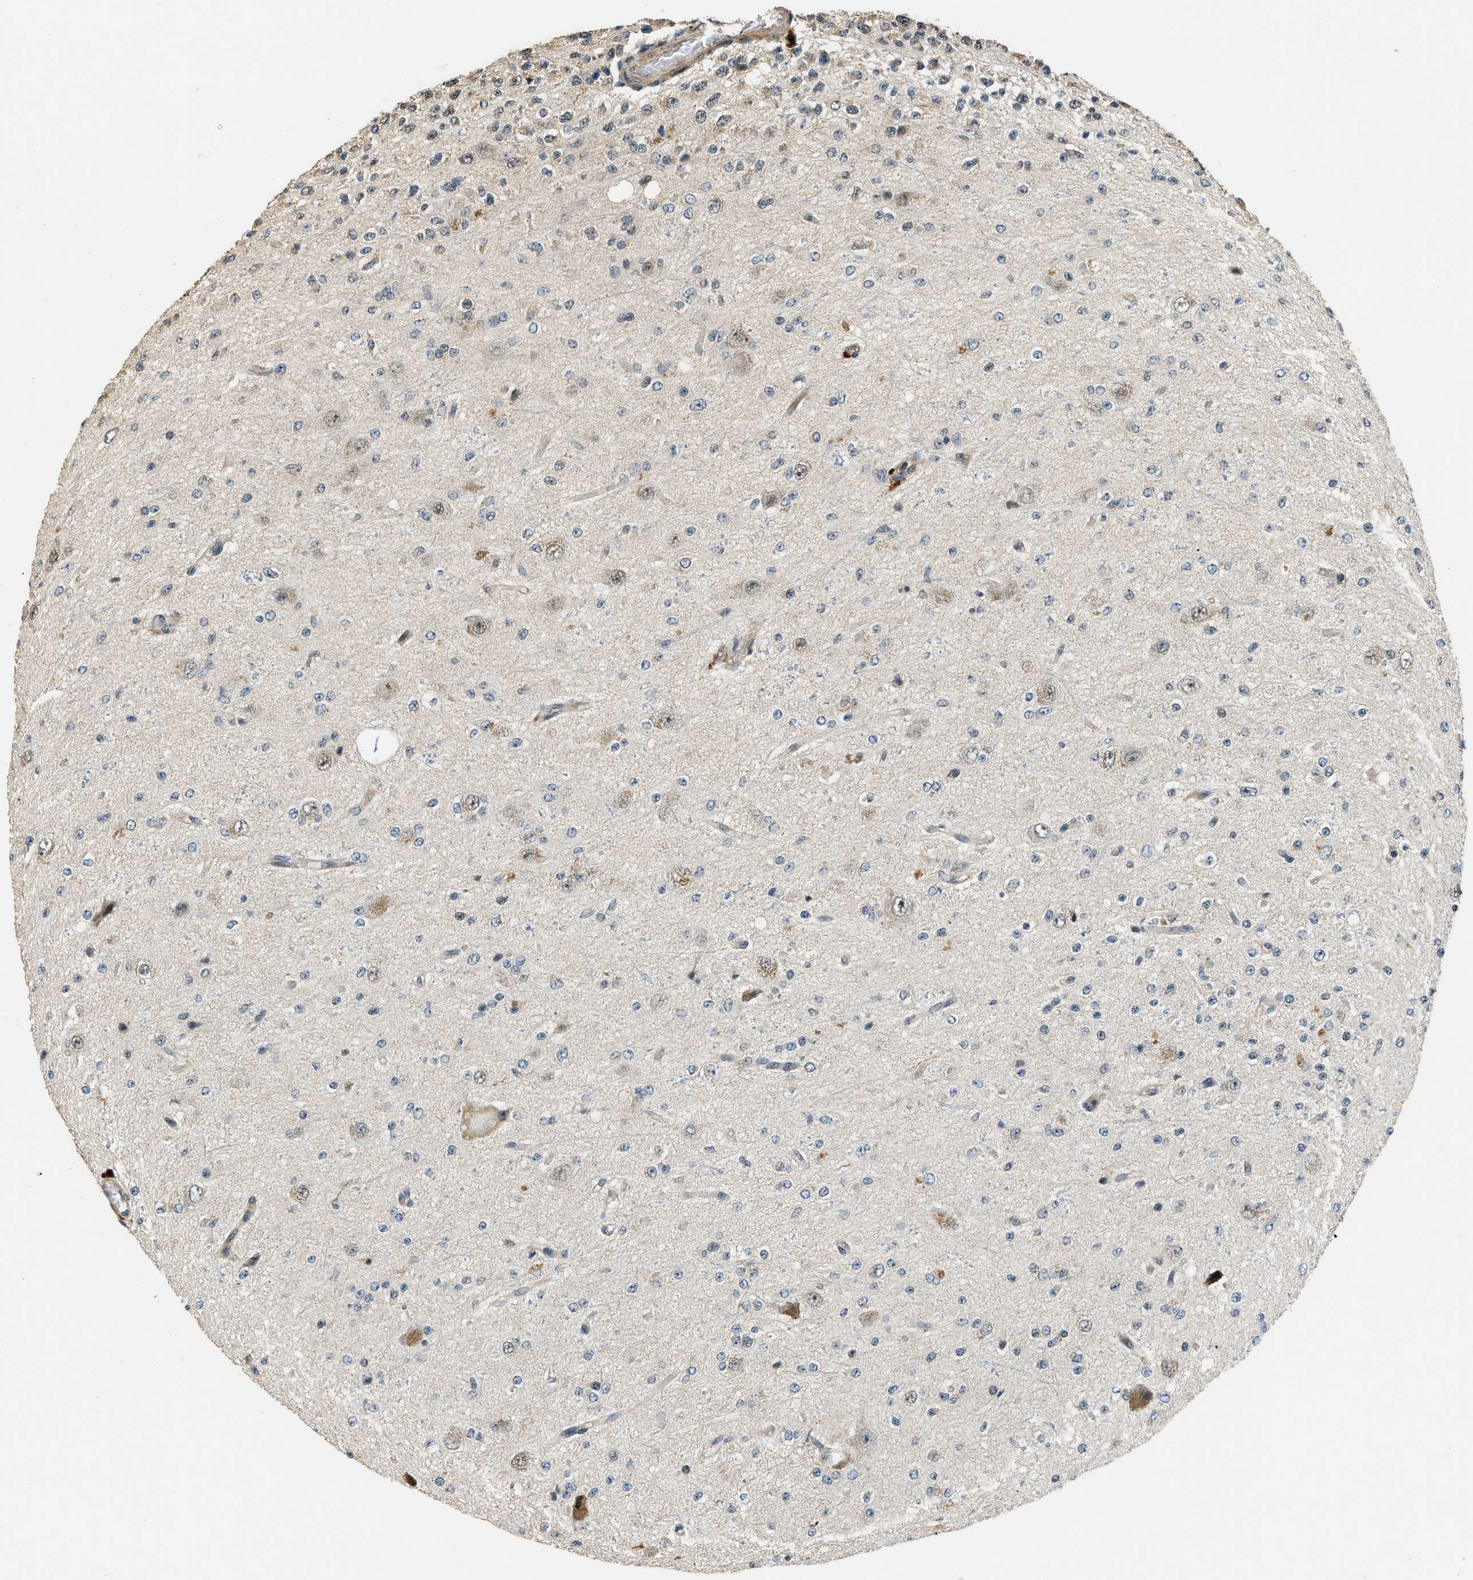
{"staining": {"intensity": "negative", "quantity": "none", "location": "none"}, "tissue": "glioma", "cell_type": "Tumor cells", "image_type": "cancer", "snomed": [{"axis": "morphology", "description": "Glioma, malignant, High grade"}, {"axis": "topography", "description": "pancreas cauda"}], "caption": "A histopathology image of malignant glioma (high-grade) stained for a protein shows no brown staining in tumor cells.", "gene": "MED21", "patient": {"sex": "male", "age": 60}}